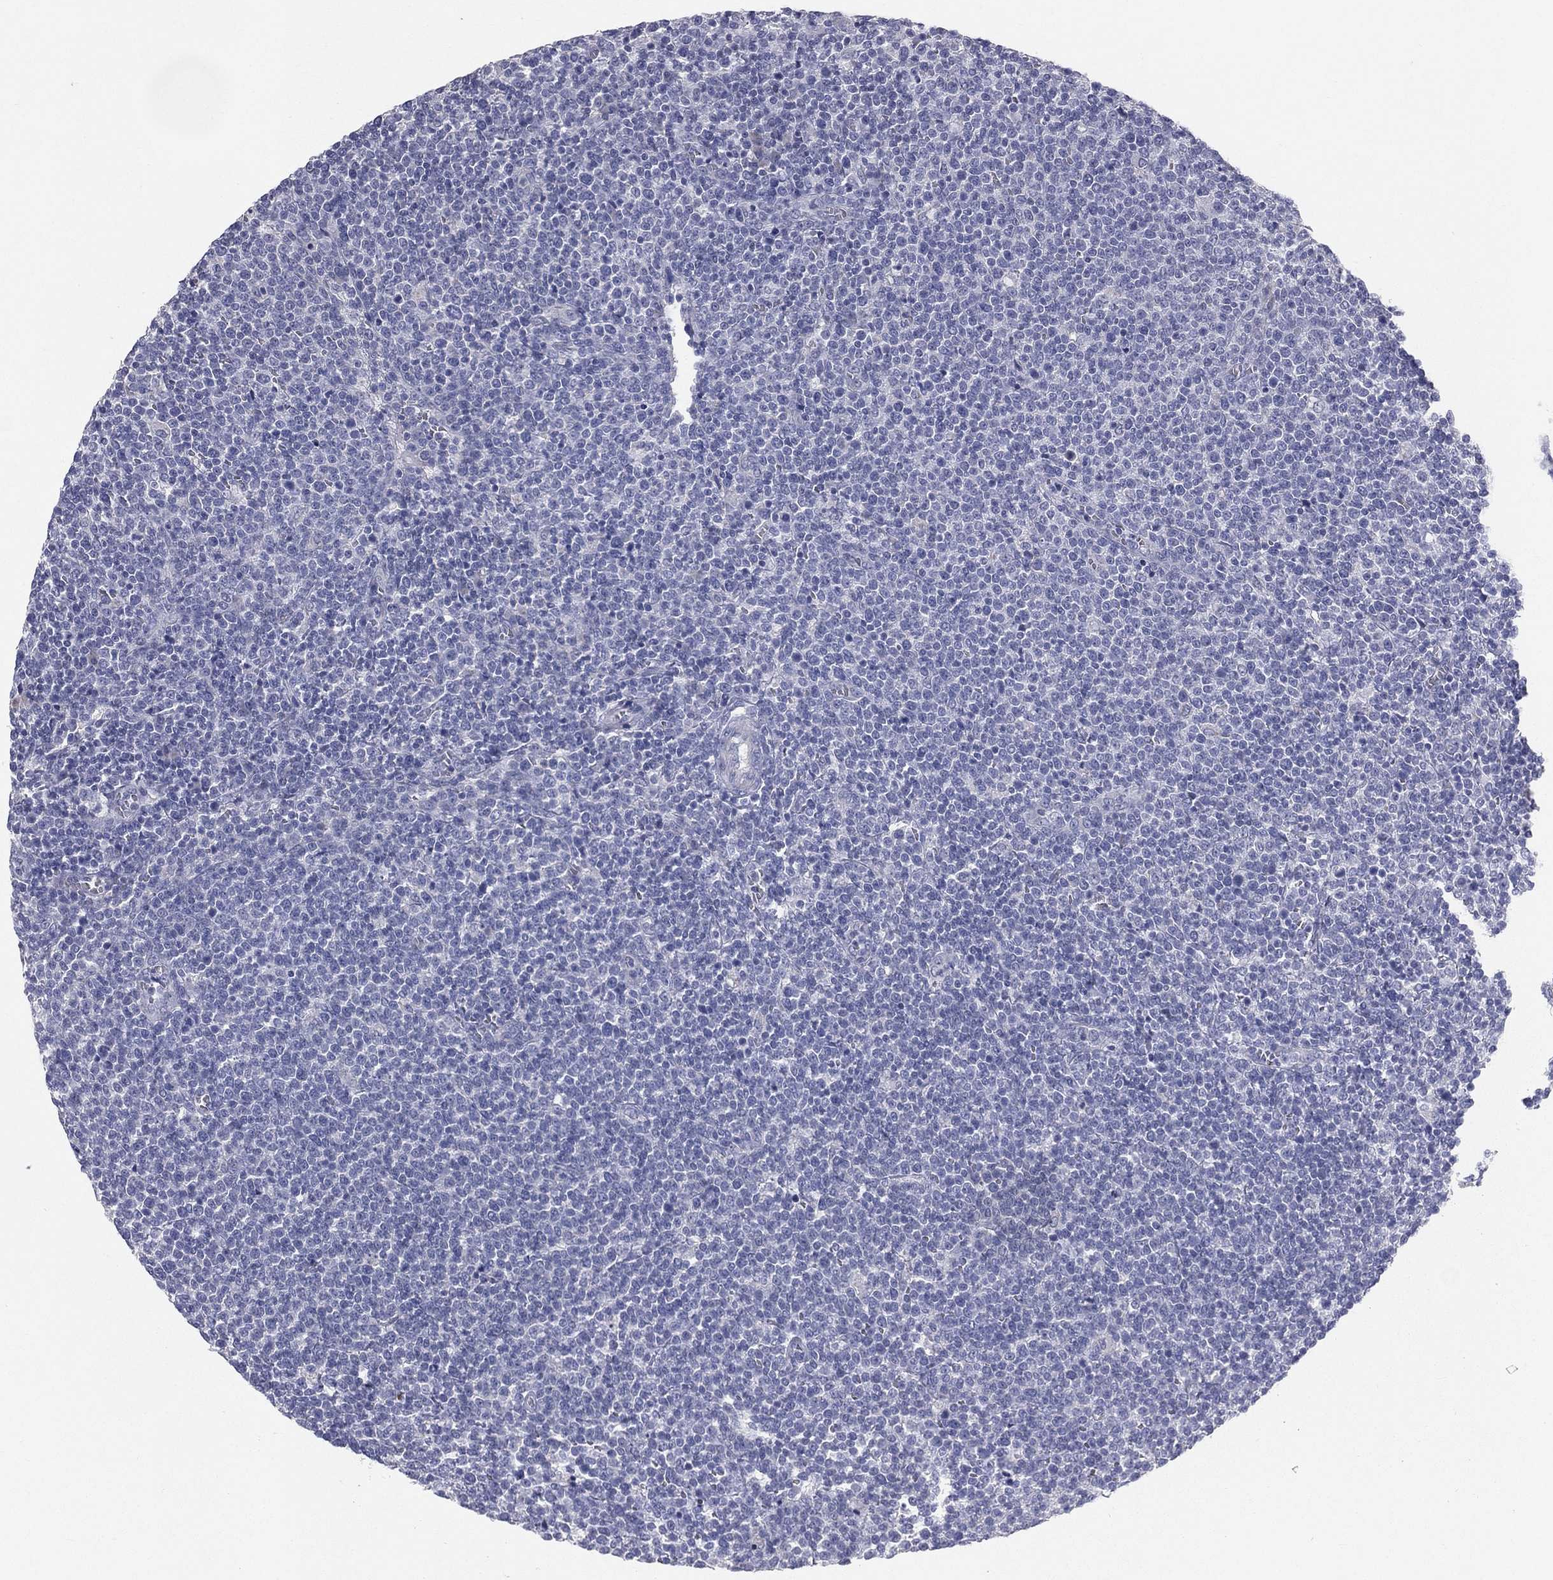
{"staining": {"intensity": "negative", "quantity": "none", "location": "none"}, "tissue": "lymphoma", "cell_type": "Tumor cells", "image_type": "cancer", "snomed": [{"axis": "morphology", "description": "Malignant lymphoma, non-Hodgkin's type, High grade"}, {"axis": "topography", "description": "Lymph node"}], "caption": "The photomicrograph reveals no staining of tumor cells in lymphoma.", "gene": "STK31", "patient": {"sex": "male", "age": 61}}